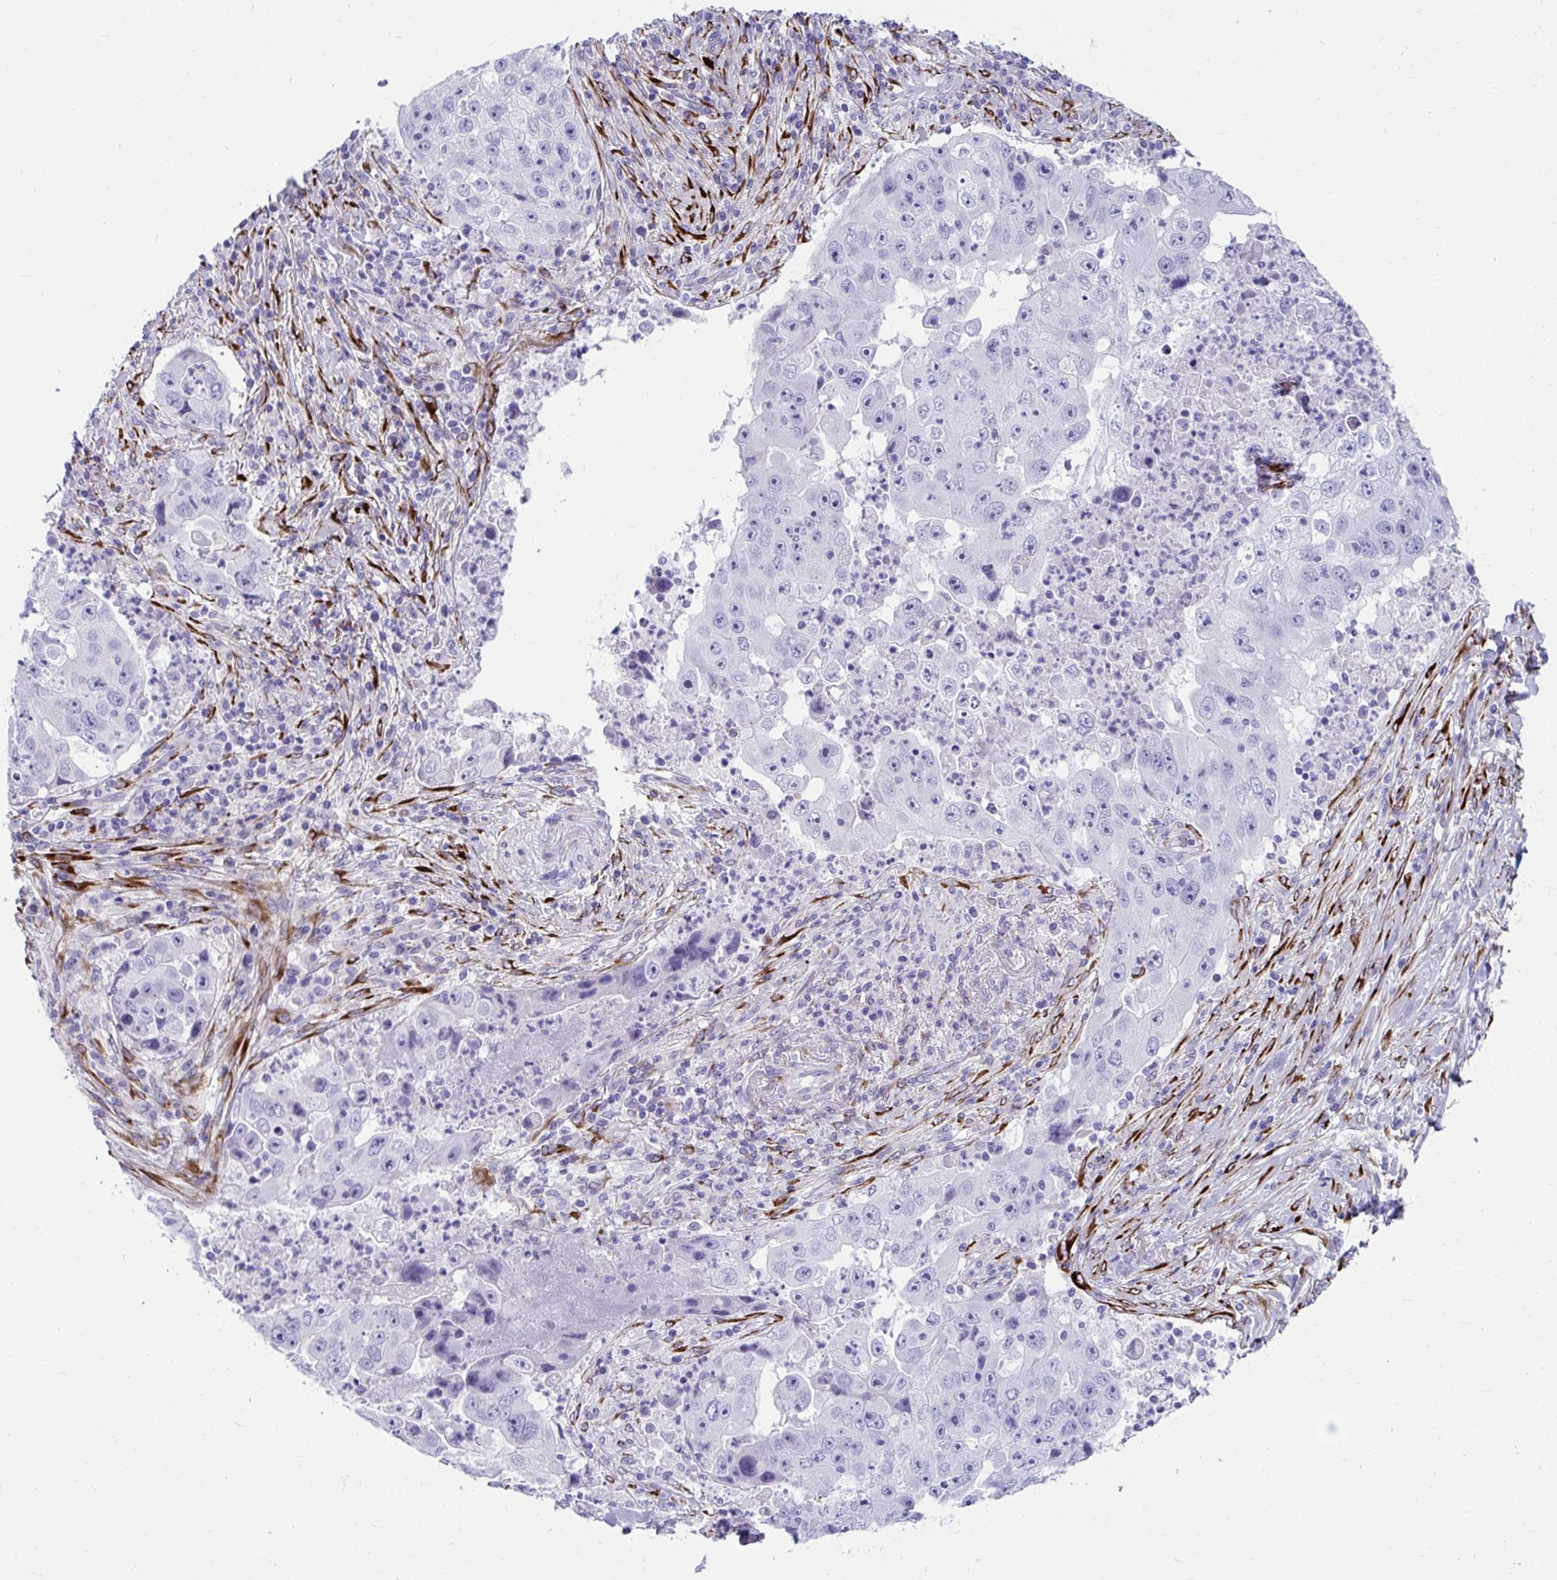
{"staining": {"intensity": "negative", "quantity": "none", "location": "none"}, "tissue": "lung cancer", "cell_type": "Tumor cells", "image_type": "cancer", "snomed": [{"axis": "morphology", "description": "Squamous cell carcinoma, NOS"}, {"axis": "topography", "description": "Lung"}], "caption": "IHC of lung squamous cell carcinoma exhibits no expression in tumor cells. (DAB (3,3'-diaminobenzidine) immunohistochemistry visualized using brightfield microscopy, high magnification).", "gene": "GRXCR2", "patient": {"sex": "male", "age": 64}}